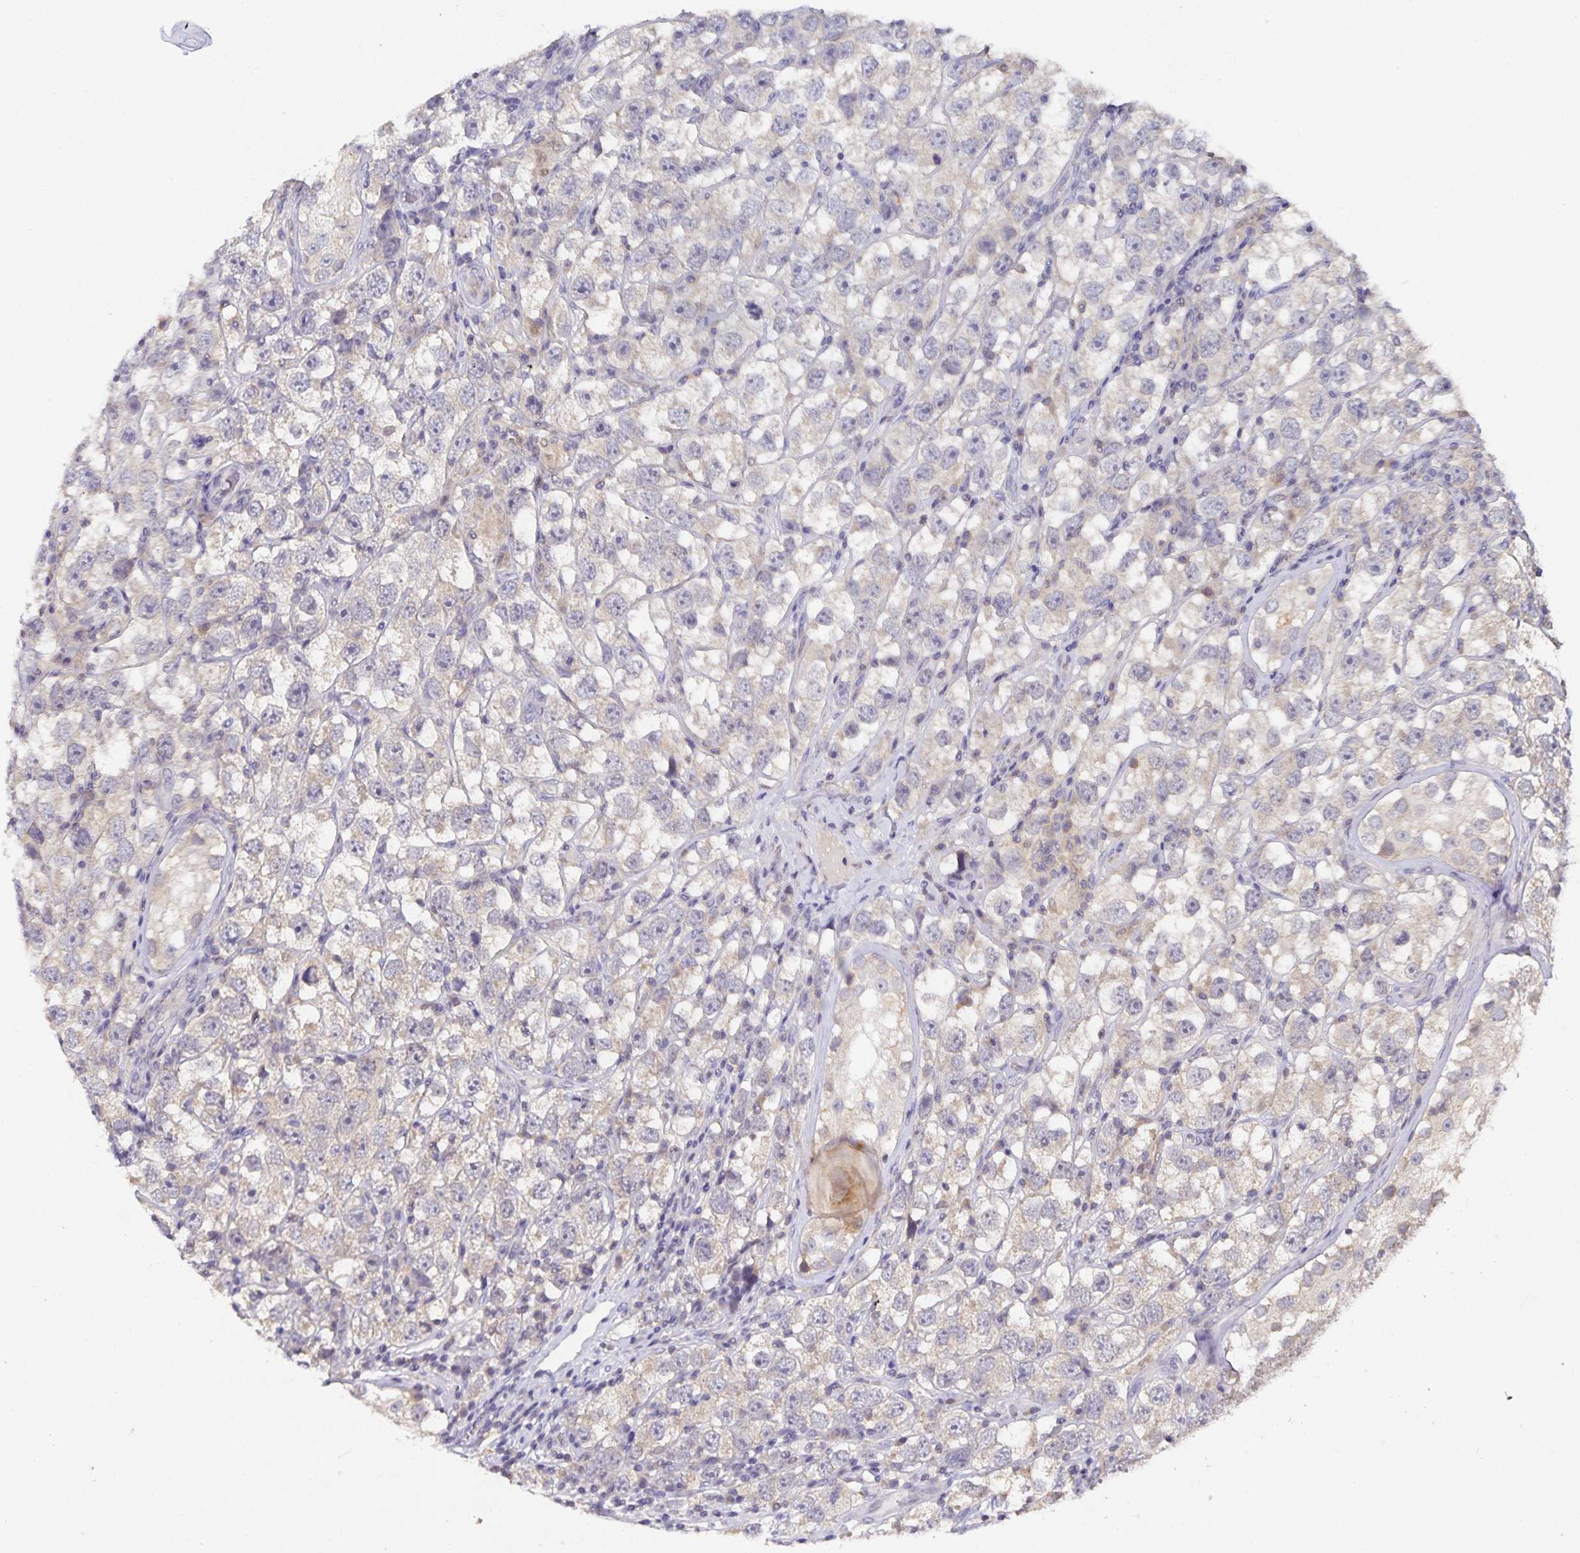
{"staining": {"intensity": "weak", "quantity": "<25%", "location": "cytoplasmic/membranous"}, "tissue": "testis cancer", "cell_type": "Tumor cells", "image_type": "cancer", "snomed": [{"axis": "morphology", "description": "Seminoma, NOS"}, {"axis": "topography", "description": "Testis"}], "caption": "High magnification brightfield microscopy of testis cancer (seminoma) stained with DAB (brown) and counterstained with hematoxylin (blue): tumor cells show no significant staining.", "gene": "HEPN1", "patient": {"sex": "male", "age": 26}}